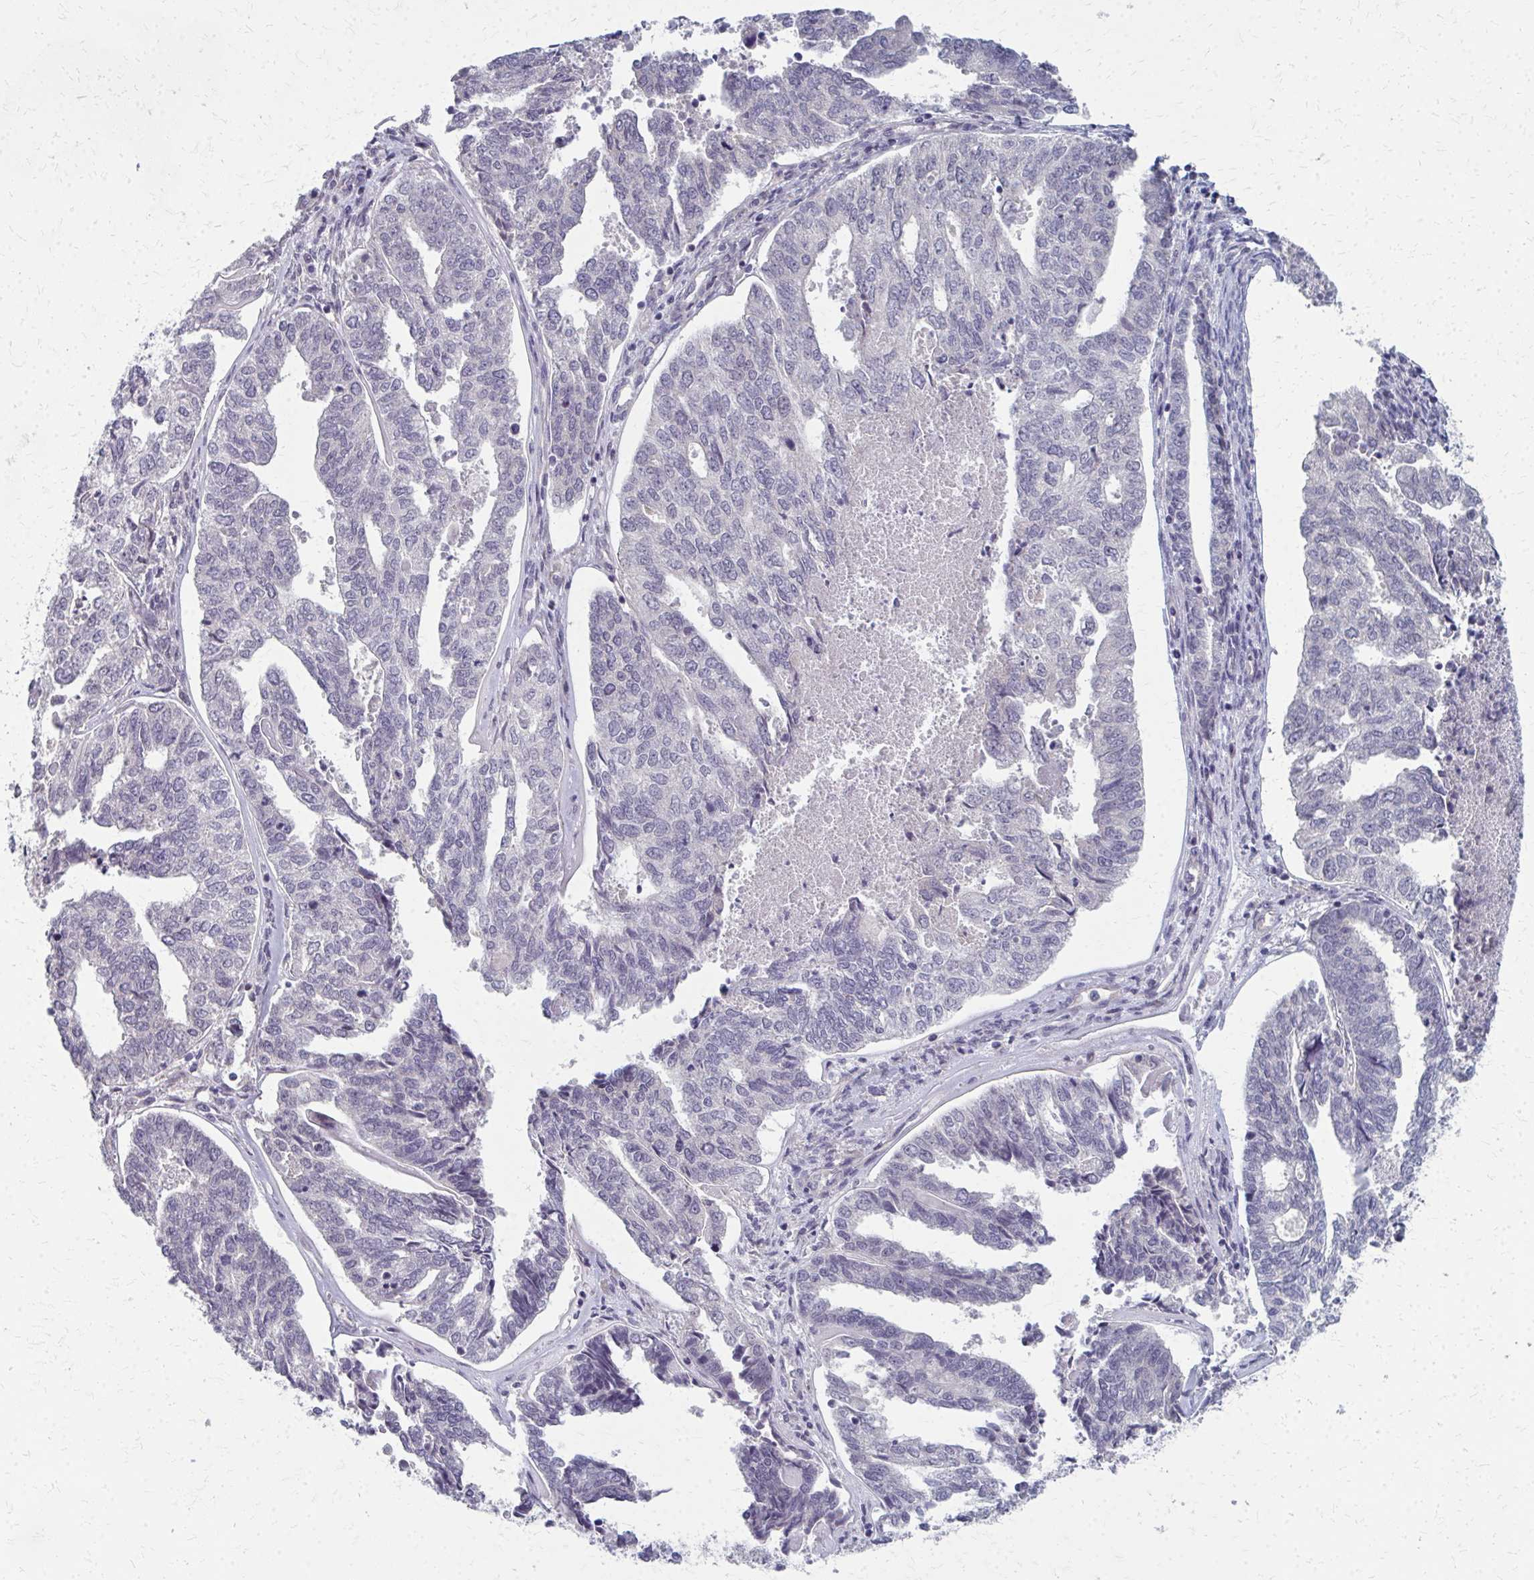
{"staining": {"intensity": "negative", "quantity": "none", "location": "none"}, "tissue": "endometrial cancer", "cell_type": "Tumor cells", "image_type": "cancer", "snomed": [{"axis": "morphology", "description": "Adenocarcinoma, NOS"}, {"axis": "topography", "description": "Endometrium"}], "caption": "Endometrial cancer was stained to show a protein in brown. There is no significant expression in tumor cells.", "gene": "NUDT16", "patient": {"sex": "female", "age": 73}}